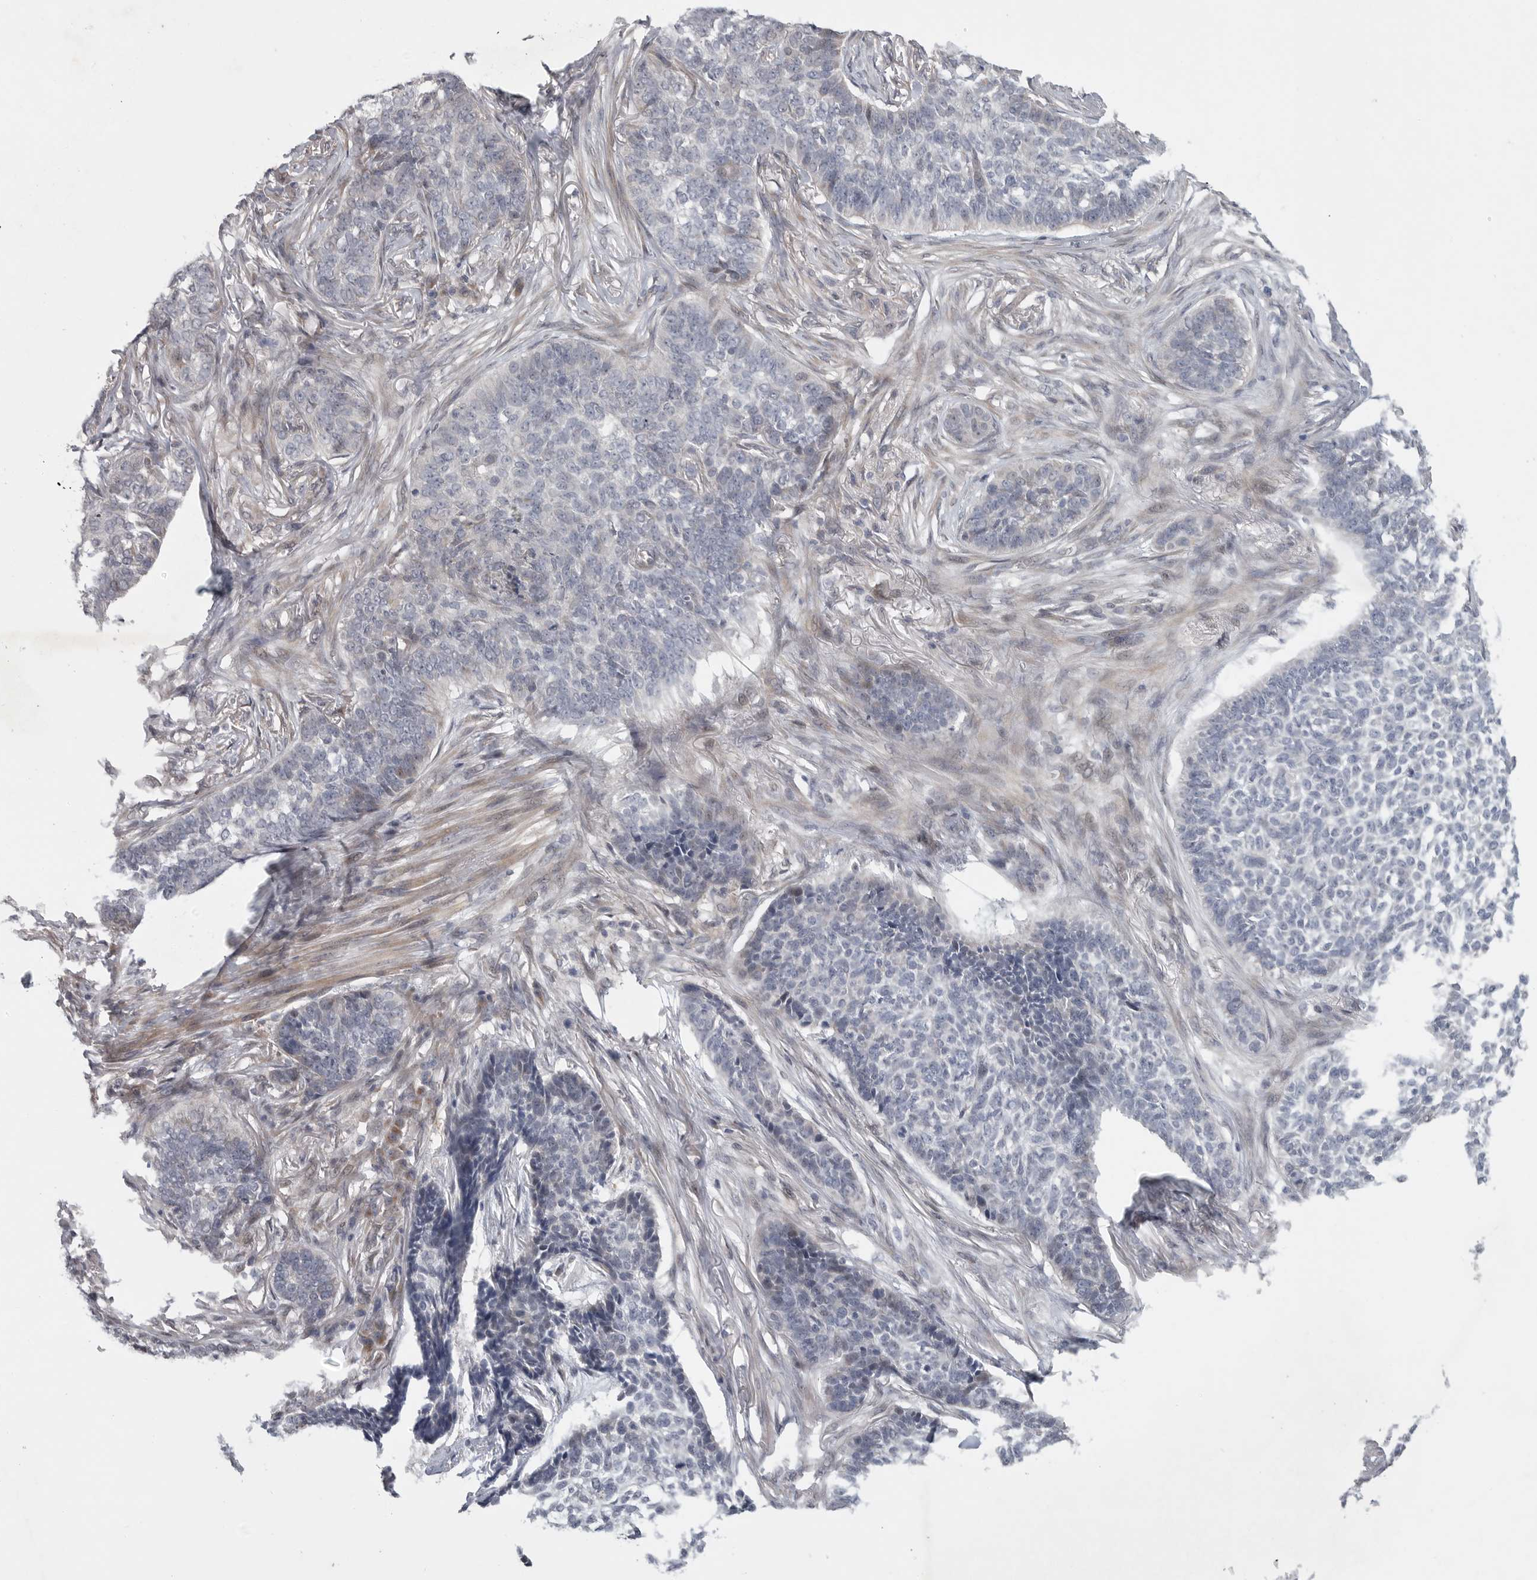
{"staining": {"intensity": "negative", "quantity": "none", "location": "none"}, "tissue": "skin cancer", "cell_type": "Tumor cells", "image_type": "cancer", "snomed": [{"axis": "morphology", "description": "Basal cell carcinoma"}, {"axis": "topography", "description": "Skin"}], "caption": "Immunohistochemical staining of human skin cancer displays no significant staining in tumor cells.", "gene": "FBXO43", "patient": {"sex": "male", "age": 85}}